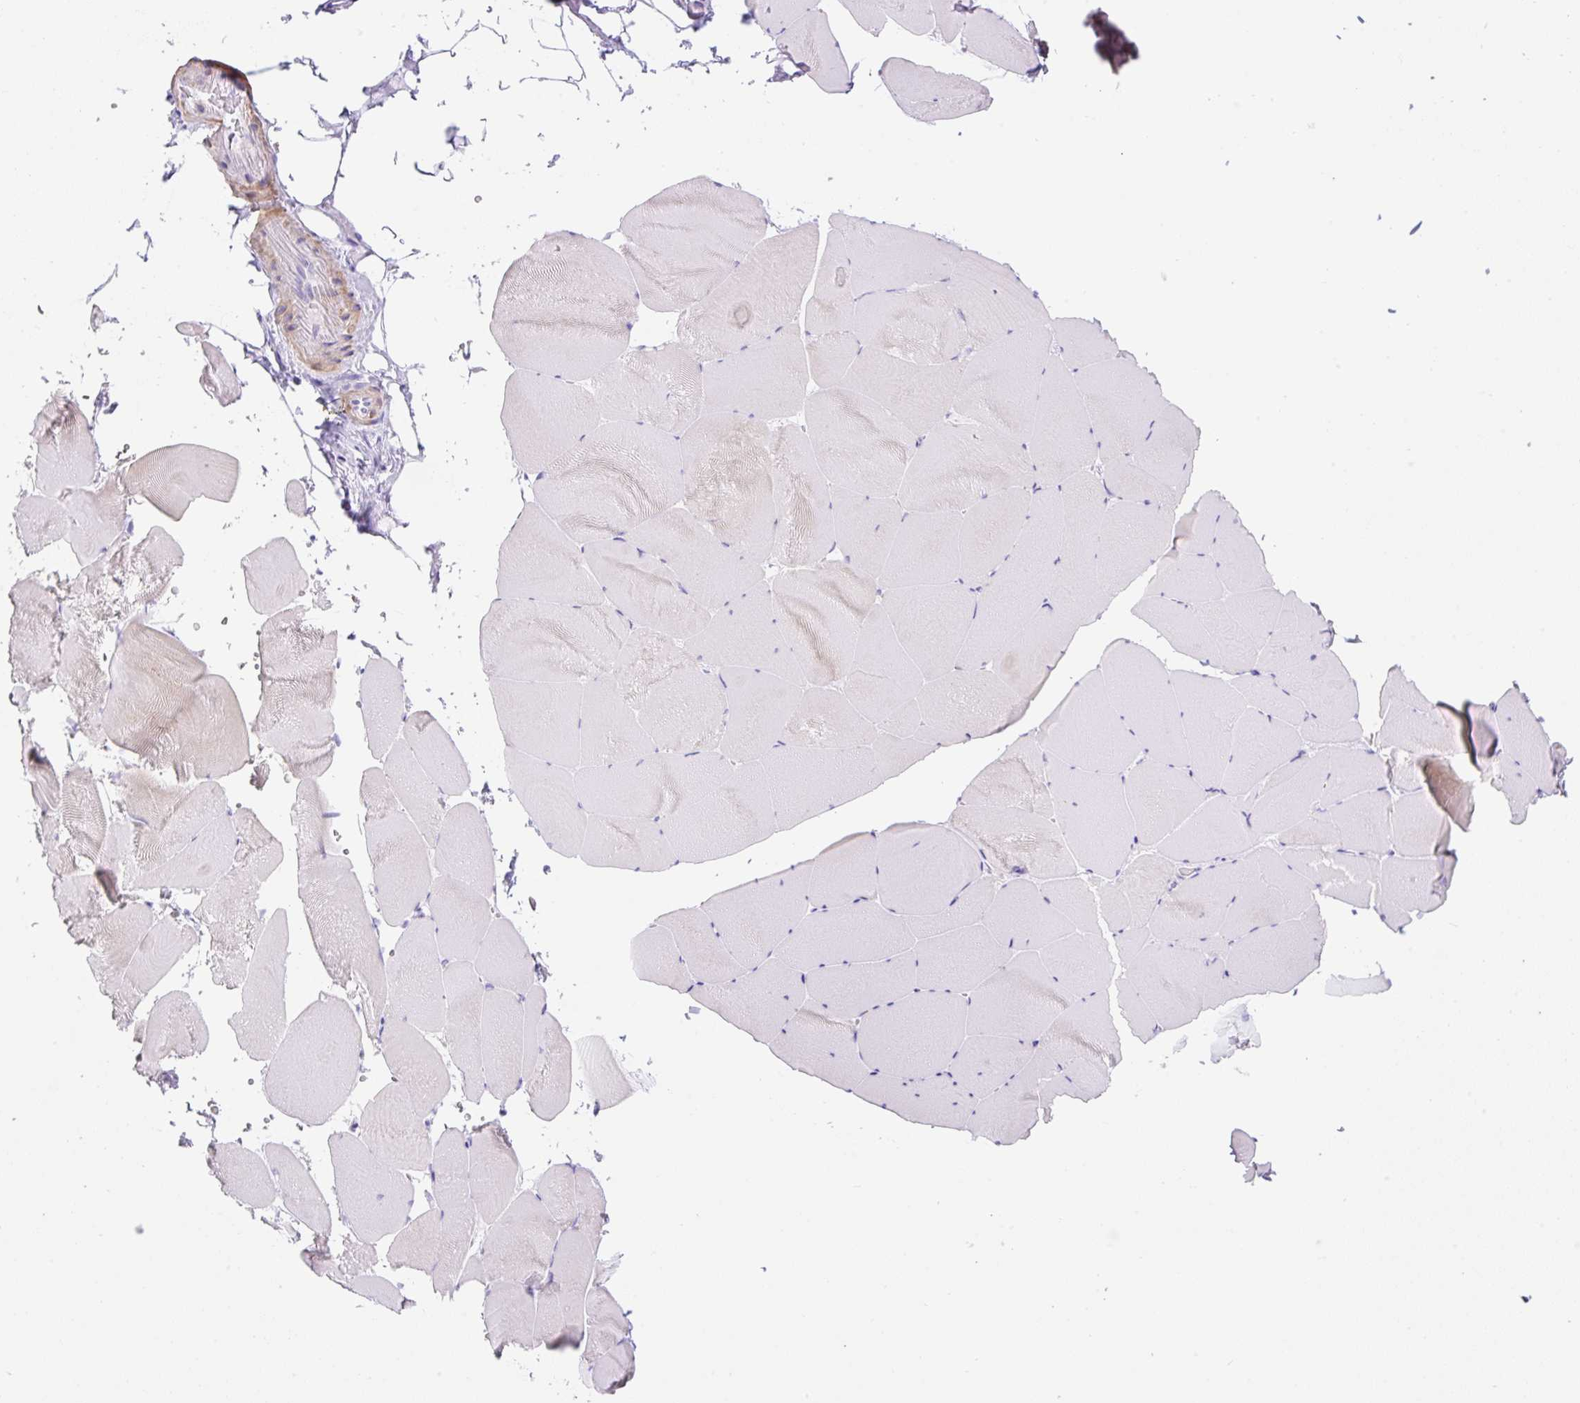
{"staining": {"intensity": "negative", "quantity": "none", "location": "none"}, "tissue": "skeletal muscle", "cell_type": "Myocytes", "image_type": "normal", "snomed": [{"axis": "morphology", "description": "Normal tissue, NOS"}, {"axis": "topography", "description": "Skeletal muscle"}], "caption": "Immunohistochemistry (IHC) of normal human skeletal muscle demonstrates no expression in myocytes.", "gene": "TDRD15", "patient": {"sex": "female", "age": 64}}